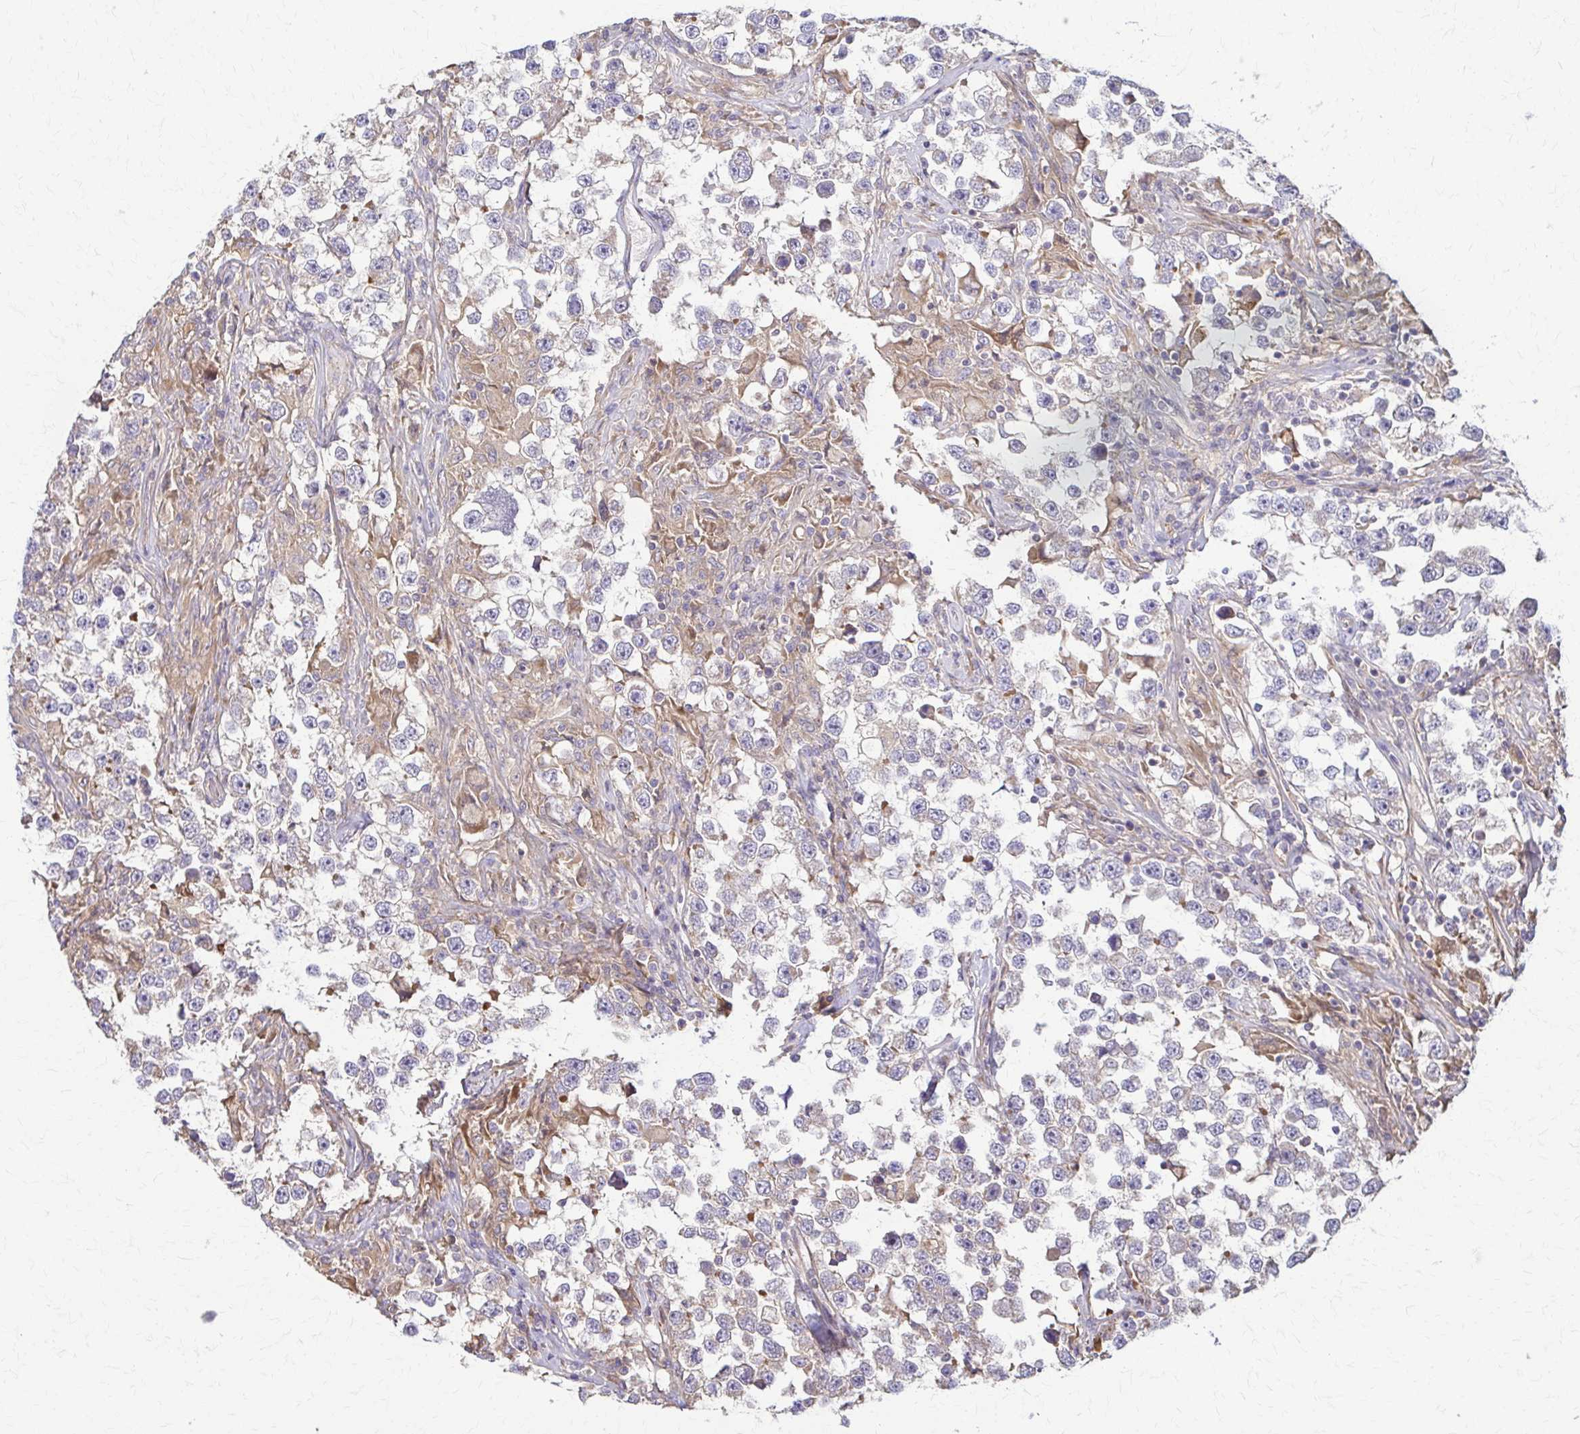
{"staining": {"intensity": "negative", "quantity": "none", "location": "none"}, "tissue": "testis cancer", "cell_type": "Tumor cells", "image_type": "cancer", "snomed": [{"axis": "morphology", "description": "Seminoma, NOS"}, {"axis": "topography", "description": "Testis"}], "caption": "Tumor cells show no significant protein staining in testis cancer.", "gene": "DSP", "patient": {"sex": "male", "age": 46}}